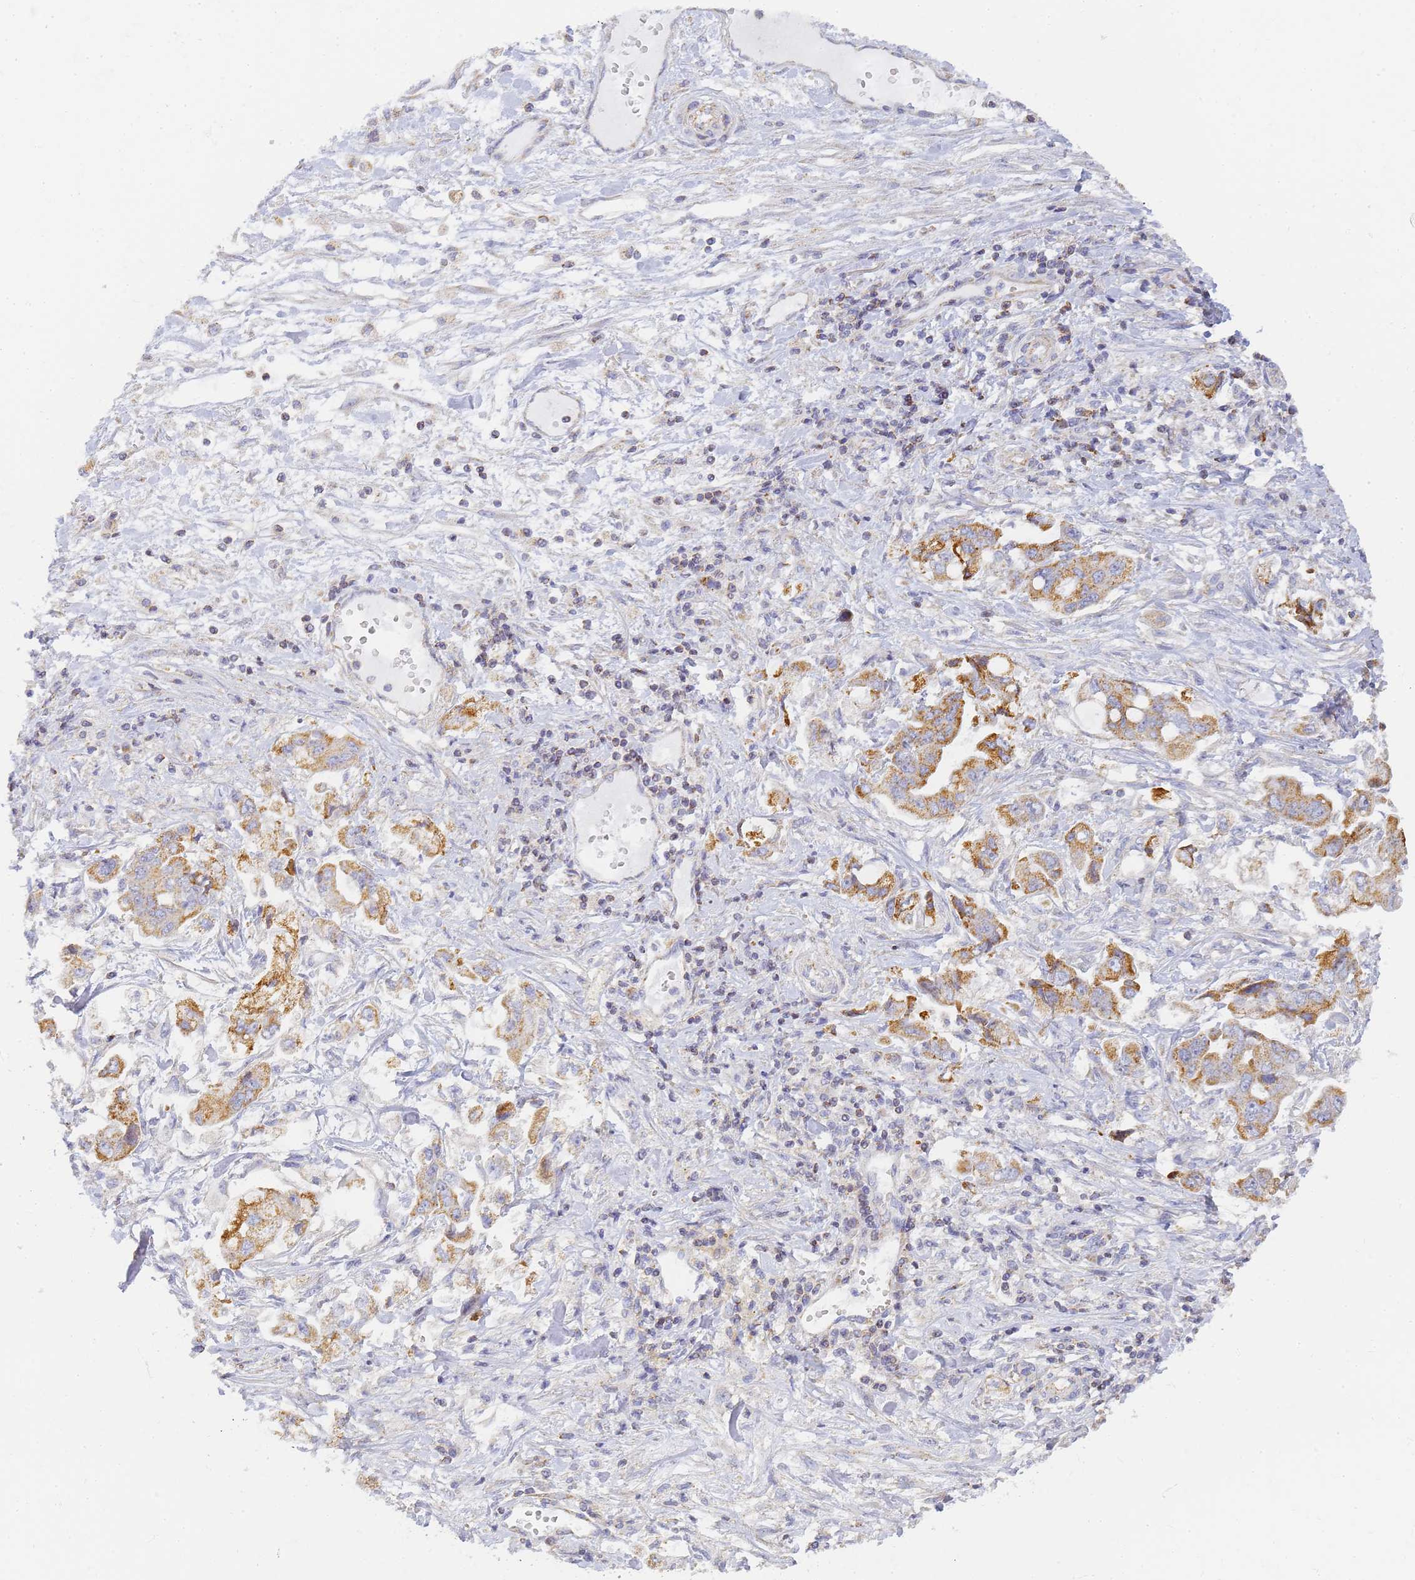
{"staining": {"intensity": "moderate", "quantity": ">75%", "location": "cytoplasmic/membranous"}, "tissue": "stomach cancer", "cell_type": "Tumor cells", "image_type": "cancer", "snomed": [{"axis": "morphology", "description": "Adenocarcinoma, NOS"}, {"axis": "topography", "description": "Stomach"}], "caption": "The photomicrograph reveals a brown stain indicating the presence of a protein in the cytoplasmic/membranous of tumor cells in stomach cancer (adenocarcinoma). (Brightfield microscopy of DAB IHC at high magnification).", "gene": "UTP23", "patient": {"sex": "male", "age": 62}}